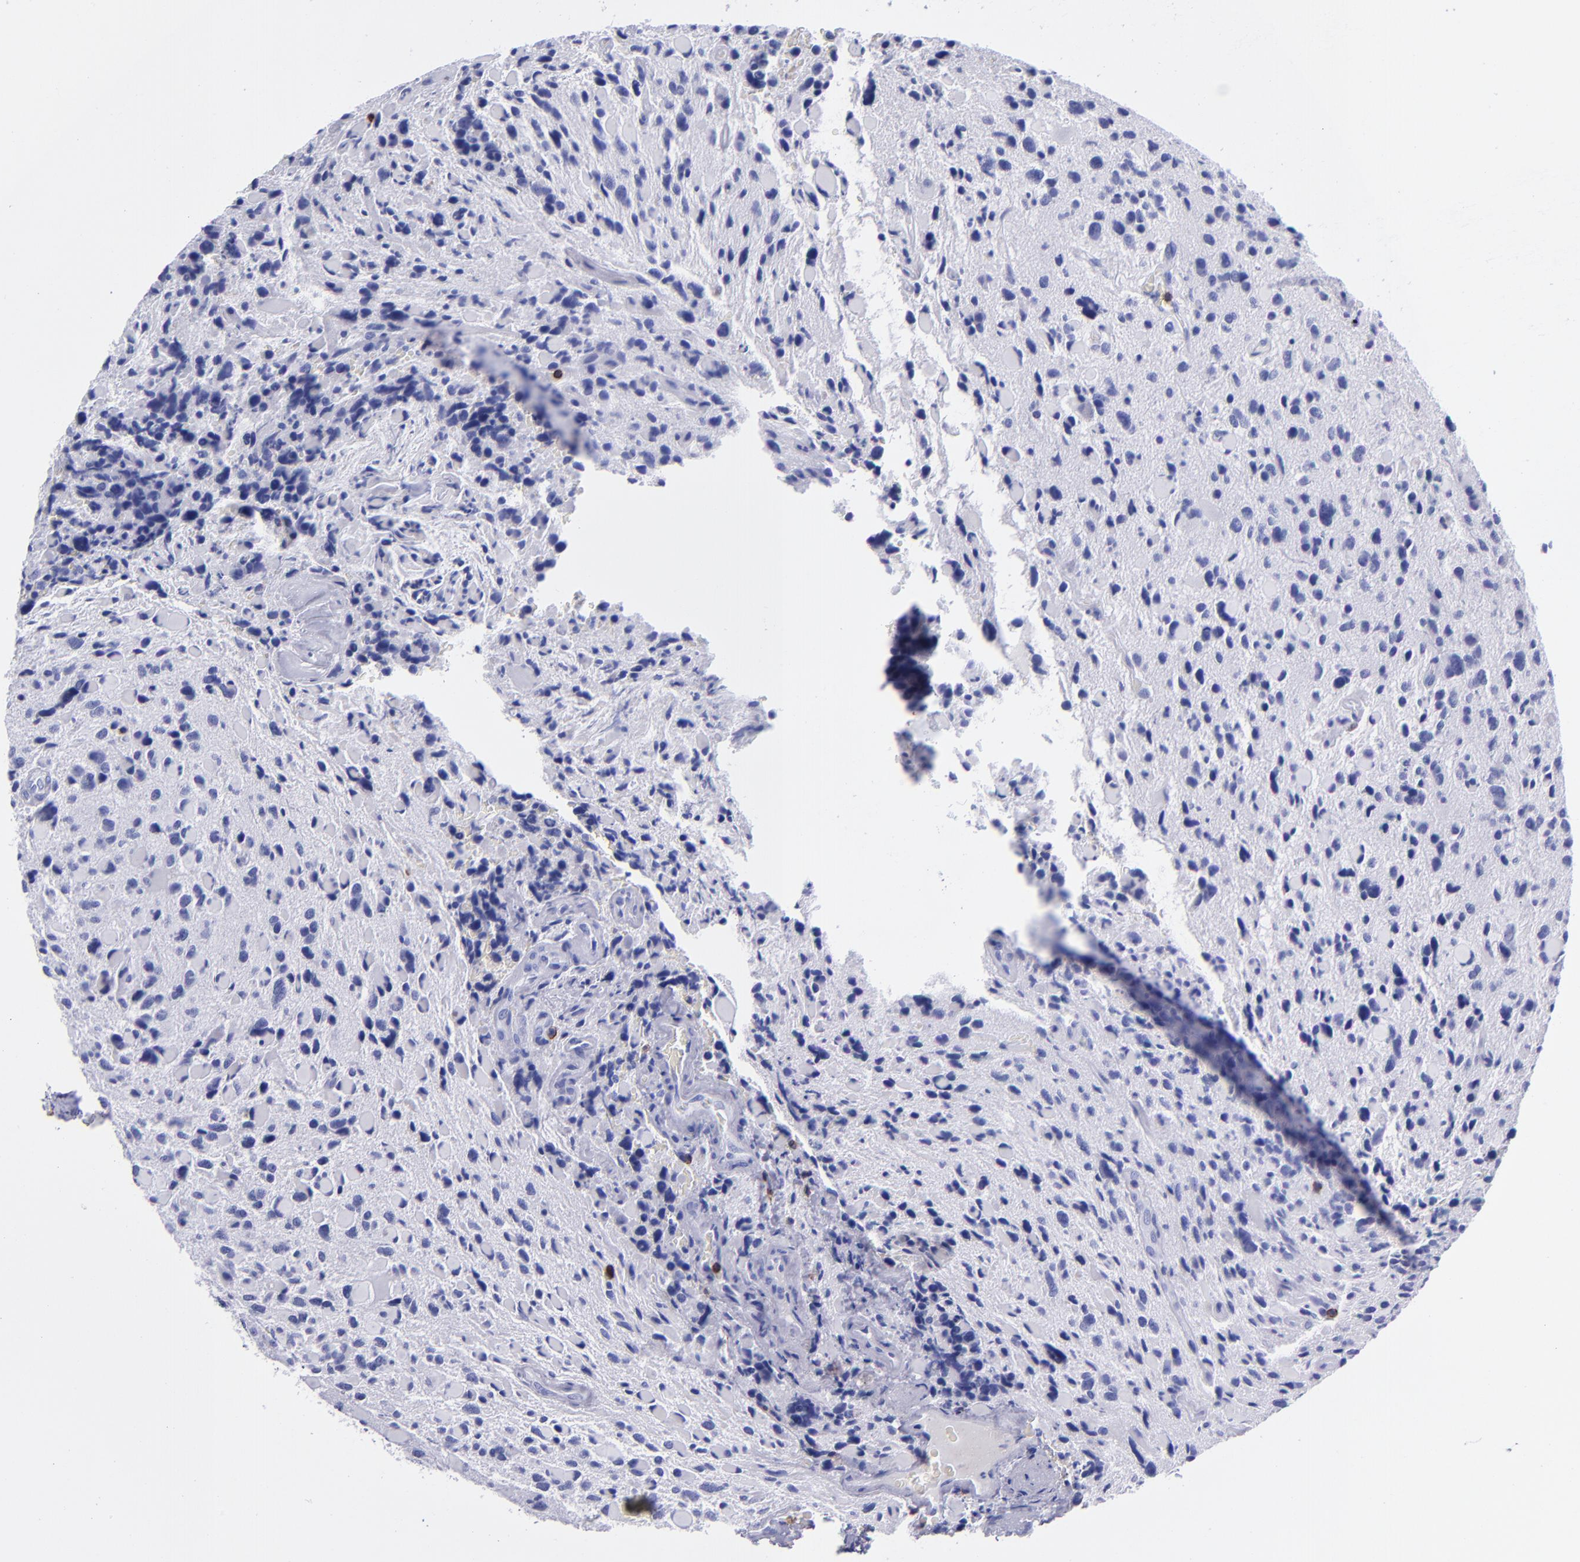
{"staining": {"intensity": "negative", "quantity": "none", "location": "none"}, "tissue": "glioma", "cell_type": "Tumor cells", "image_type": "cancer", "snomed": [{"axis": "morphology", "description": "Glioma, malignant, High grade"}, {"axis": "topography", "description": "Brain"}], "caption": "IHC micrograph of human glioma stained for a protein (brown), which shows no staining in tumor cells. (Brightfield microscopy of DAB (3,3'-diaminobenzidine) immunohistochemistry at high magnification).", "gene": "CD6", "patient": {"sex": "female", "age": 37}}